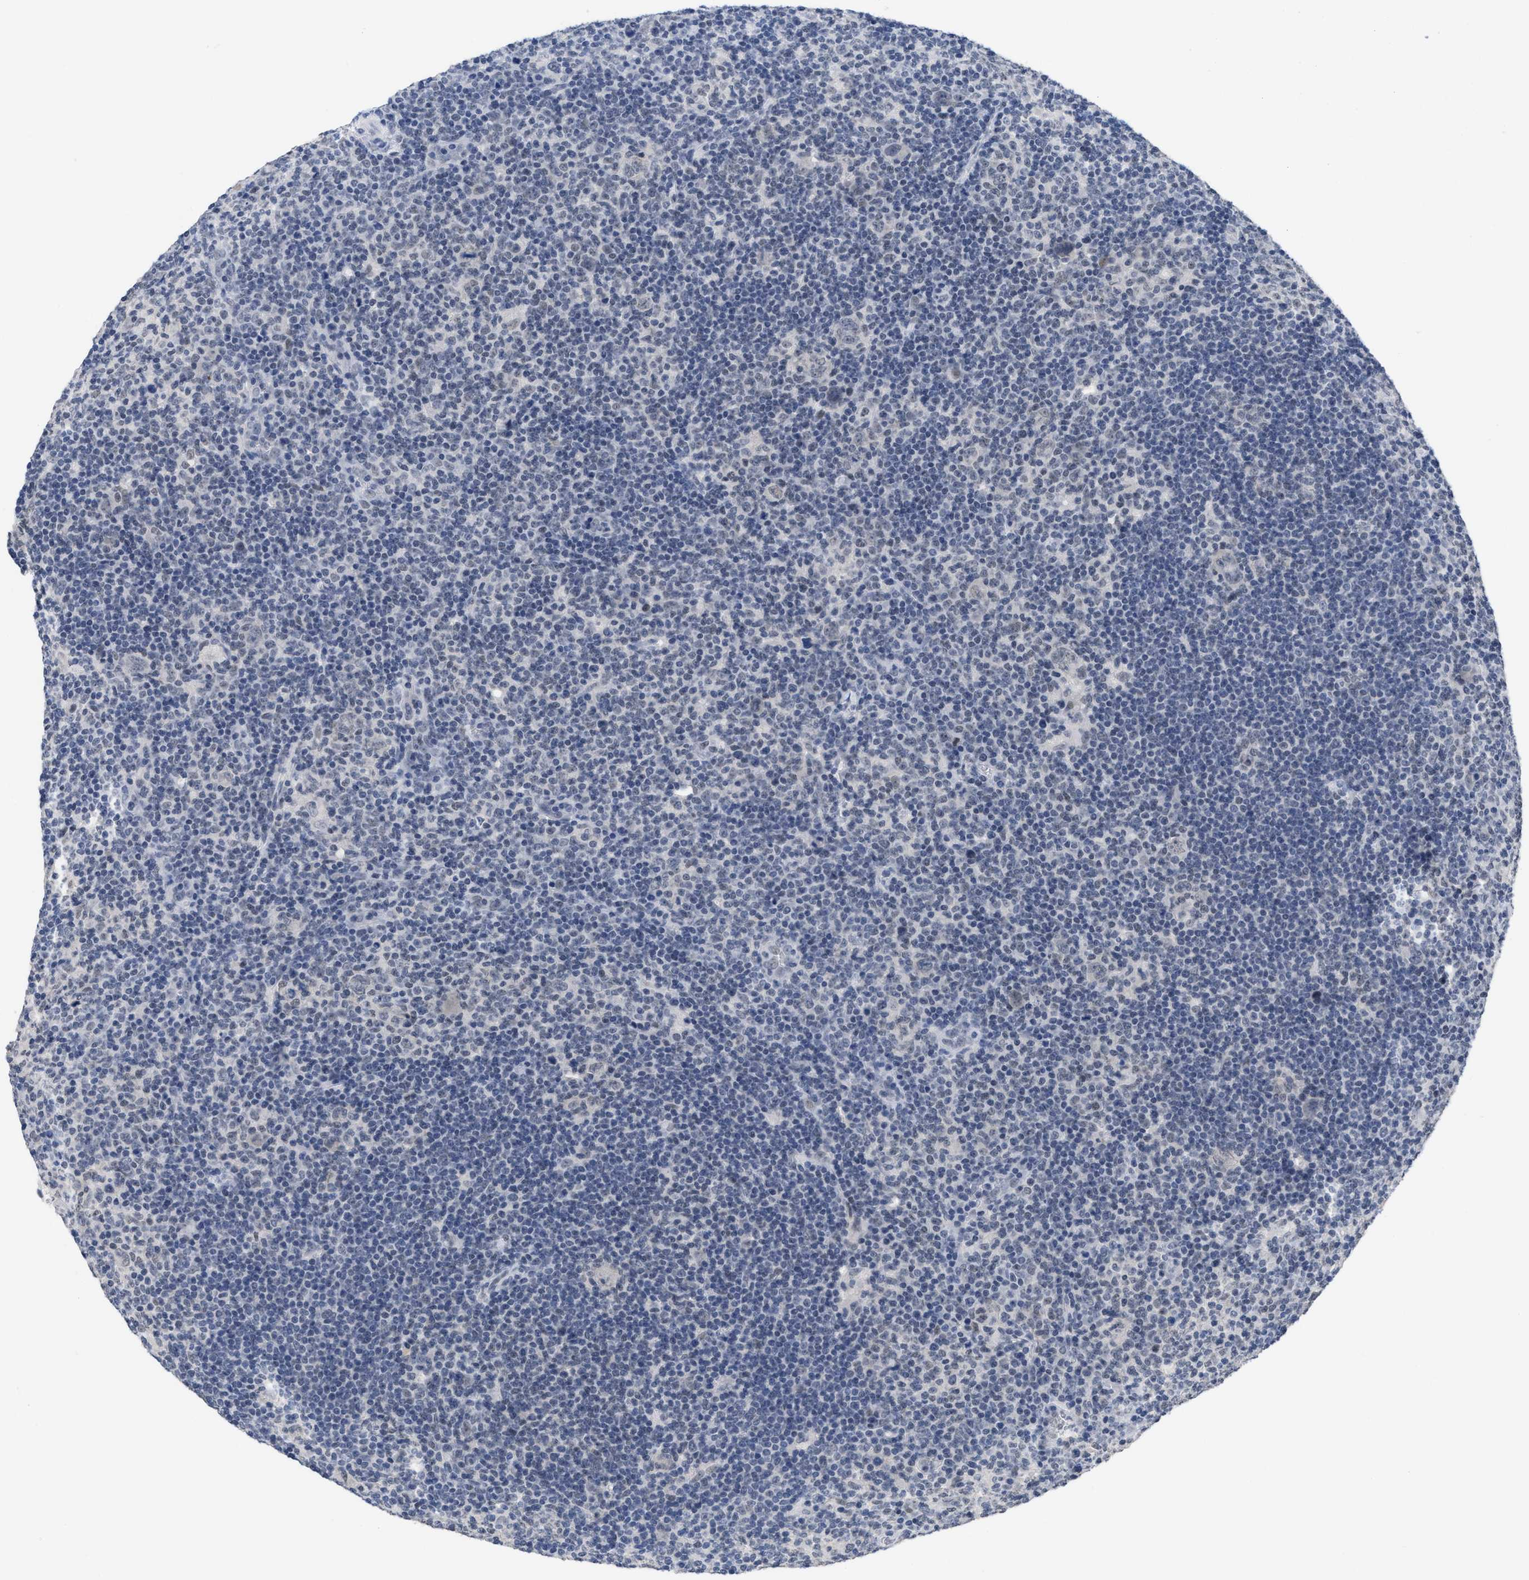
{"staining": {"intensity": "weak", "quantity": "<25%", "location": "nuclear"}, "tissue": "lymphoma", "cell_type": "Tumor cells", "image_type": "cancer", "snomed": [{"axis": "morphology", "description": "Hodgkin's disease, NOS"}, {"axis": "topography", "description": "Lymph node"}], "caption": "Histopathology image shows no significant protein expression in tumor cells of lymphoma.", "gene": "GGNBP2", "patient": {"sex": "female", "age": 57}}